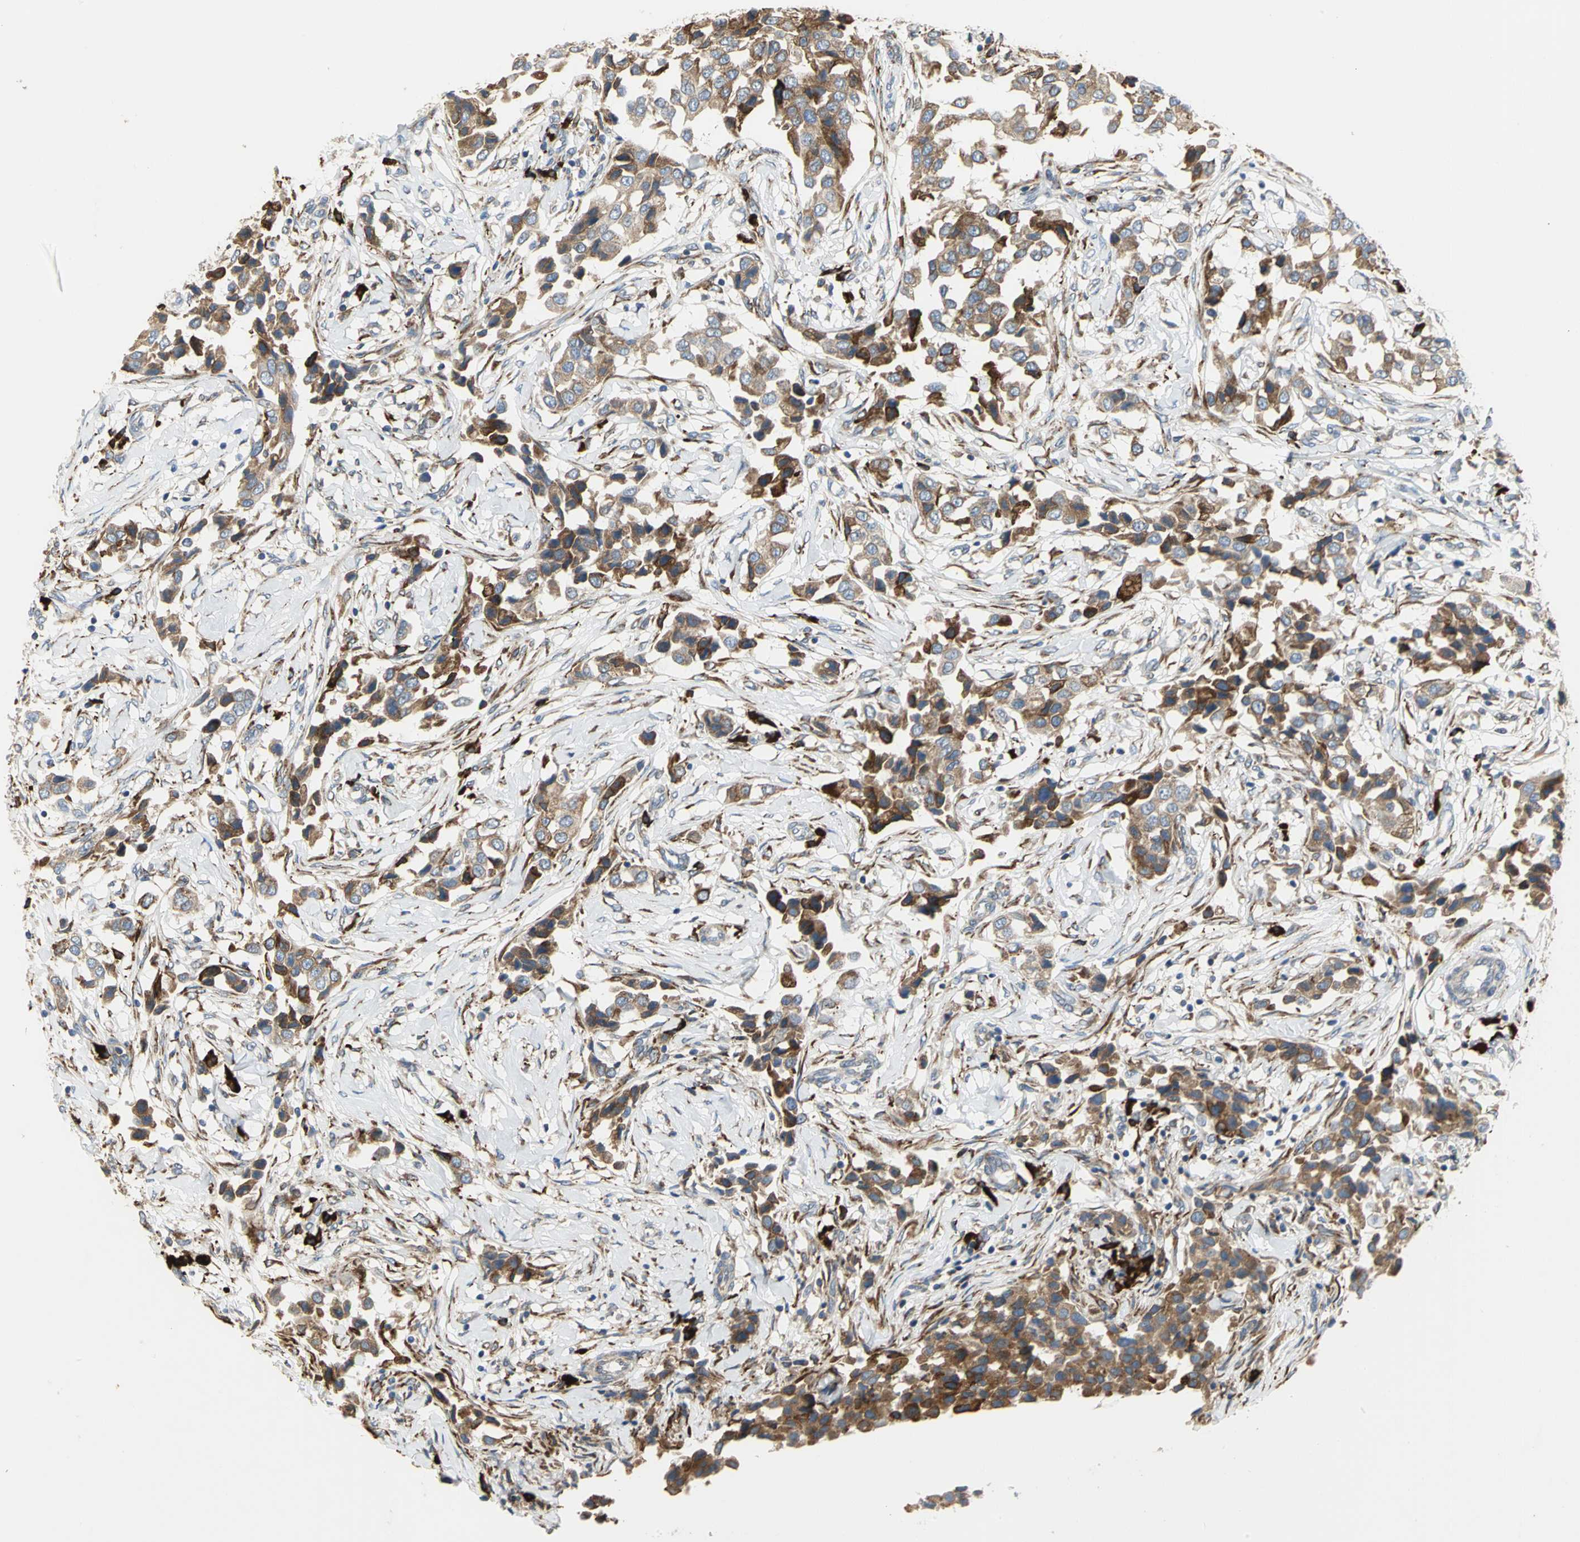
{"staining": {"intensity": "strong", "quantity": ">75%", "location": "cytoplasmic/membranous"}, "tissue": "breast cancer", "cell_type": "Tumor cells", "image_type": "cancer", "snomed": [{"axis": "morphology", "description": "Duct carcinoma"}, {"axis": "topography", "description": "Breast"}], "caption": "This is a micrograph of immunohistochemistry staining of invasive ductal carcinoma (breast), which shows strong expression in the cytoplasmic/membranous of tumor cells.", "gene": "SDF2L1", "patient": {"sex": "female", "age": 80}}